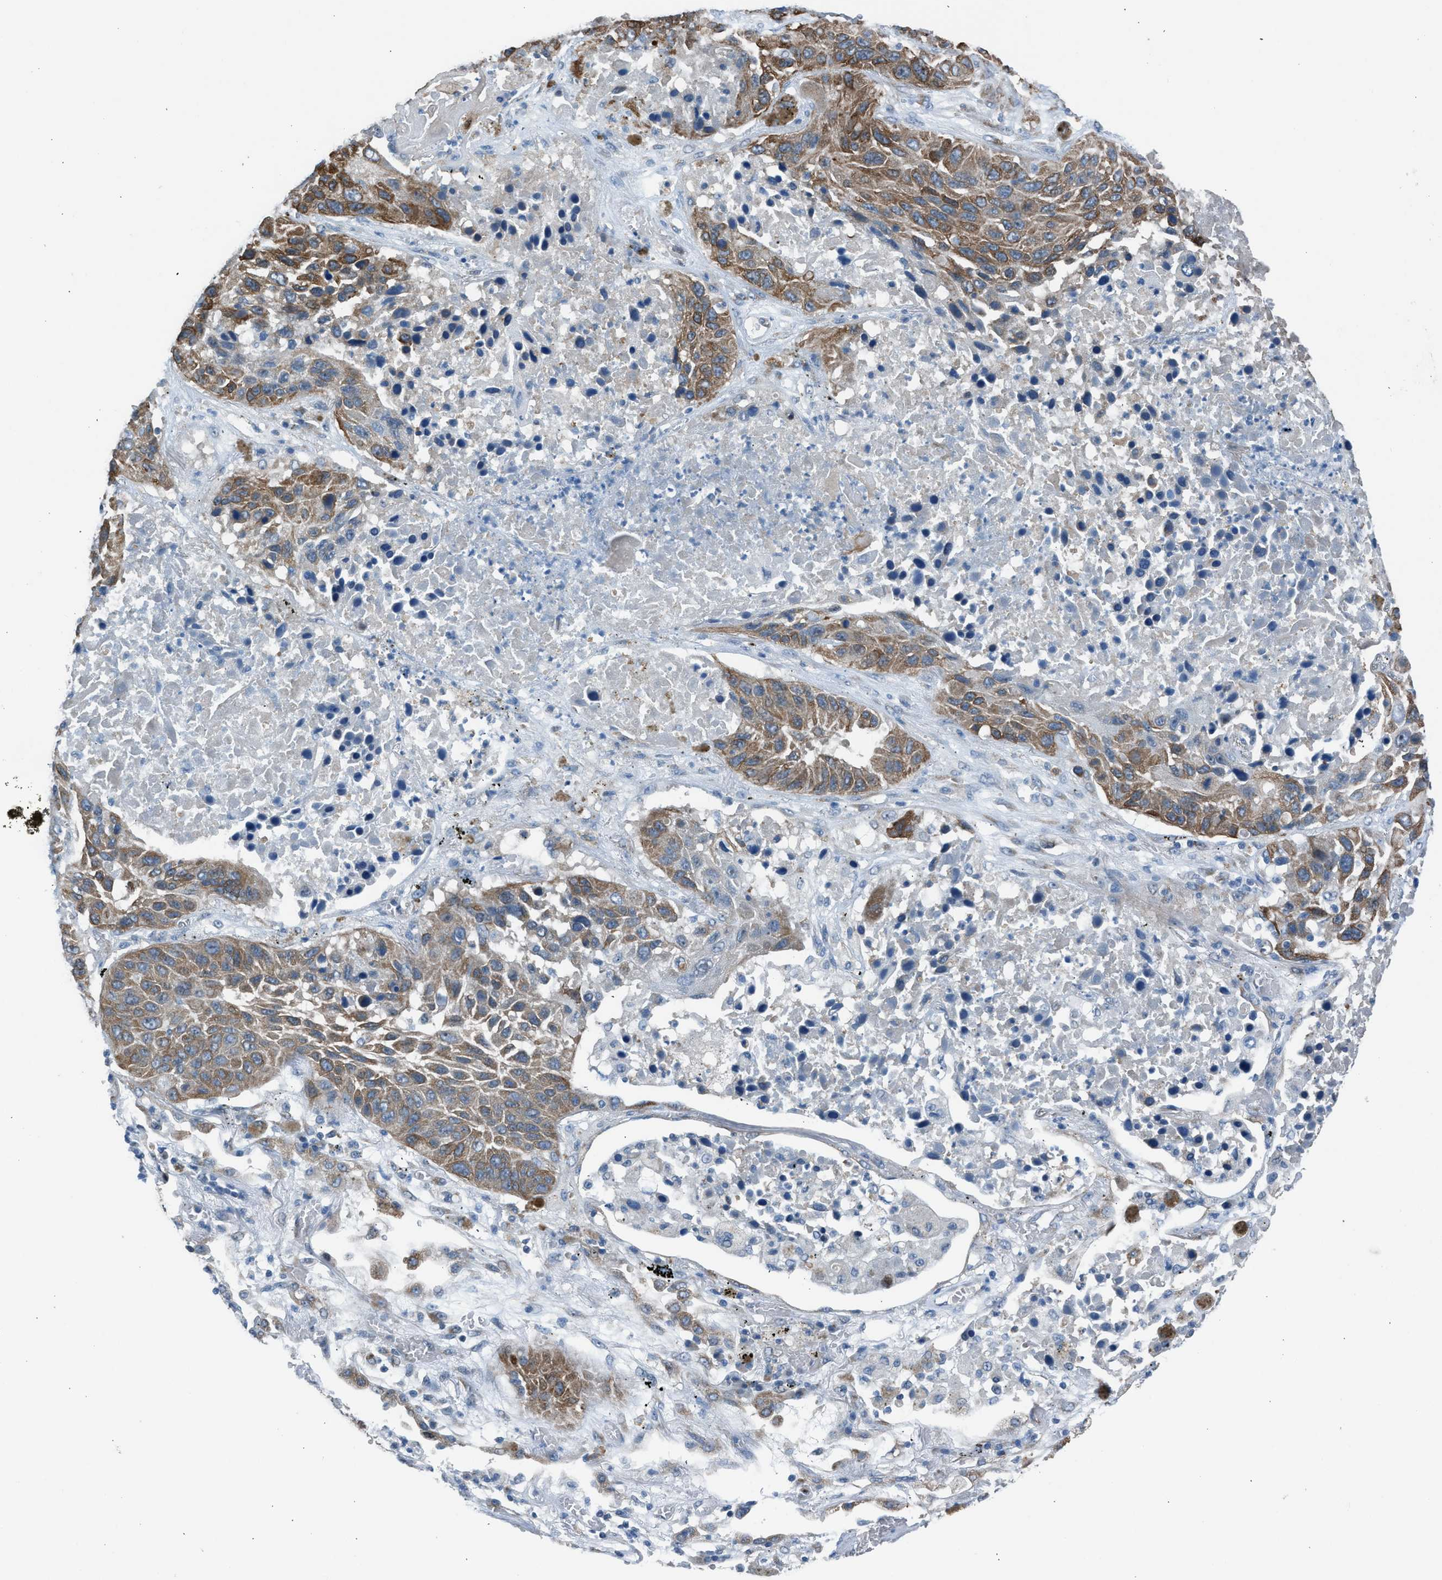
{"staining": {"intensity": "moderate", "quantity": ">75%", "location": "cytoplasmic/membranous"}, "tissue": "lung cancer", "cell_type": "Tumor cells", "image_type": "cancer", "snomed": [{"axis": "morphology", "description": "Squamous cell carcinoma, NOS"}, {"axis": "topography", "description": "Lung"}], "caption": "Immunohistochemical staining of human lung squamous cell carcinoma demonstrates medium levels of moderate cytoplasmic/membranous protein positivity in approximately >75% of tumor cells. The protein of interest is stained brown, and the nuclei are stained in blue (DAB IHC with brightfield microscopy, high magnification).", "gene": "RNF41", "patient": {"sex": "male", "age": 57}}